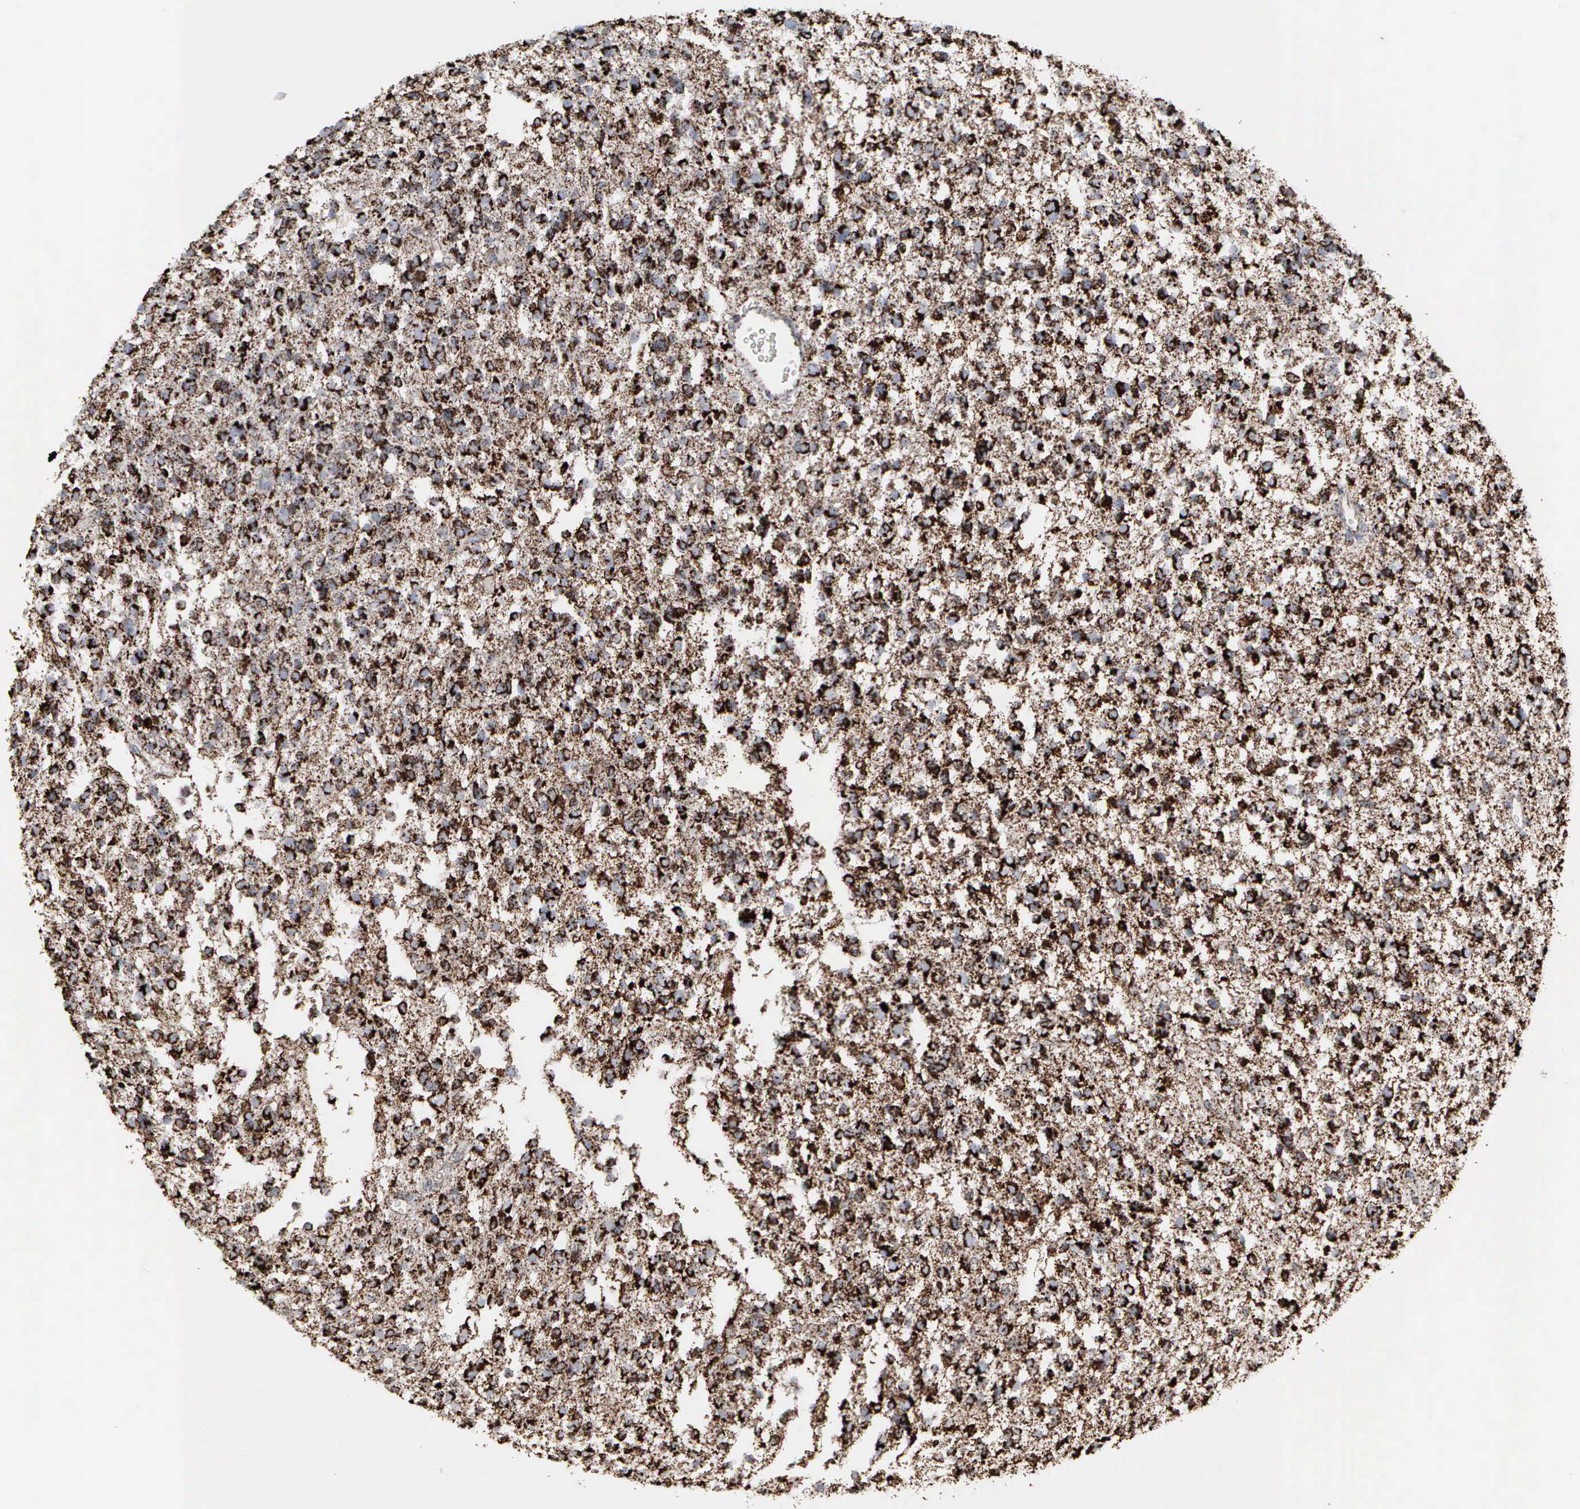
{"staining": {"intensity": "strong", "quantity": ">75%", "location": "cytoplasmic/membranous"}, "tissue": "glioma", "cell_type": "Tumor cells", "image_type": "cancer", "snomed": [{"axis": "morphology", "description": "Glioma, malignant, Low grade"}, {"axis": "topography", "description": "Brain"}], "caption": "A micrograph showing strong cytoplasmic/membranous expression in approximately >75% of tumor cells in glioma, as visualized by brown immunohistochemical staining.", "gene": "HSPA9", "patient": {"sex": "female", "age": 36}}